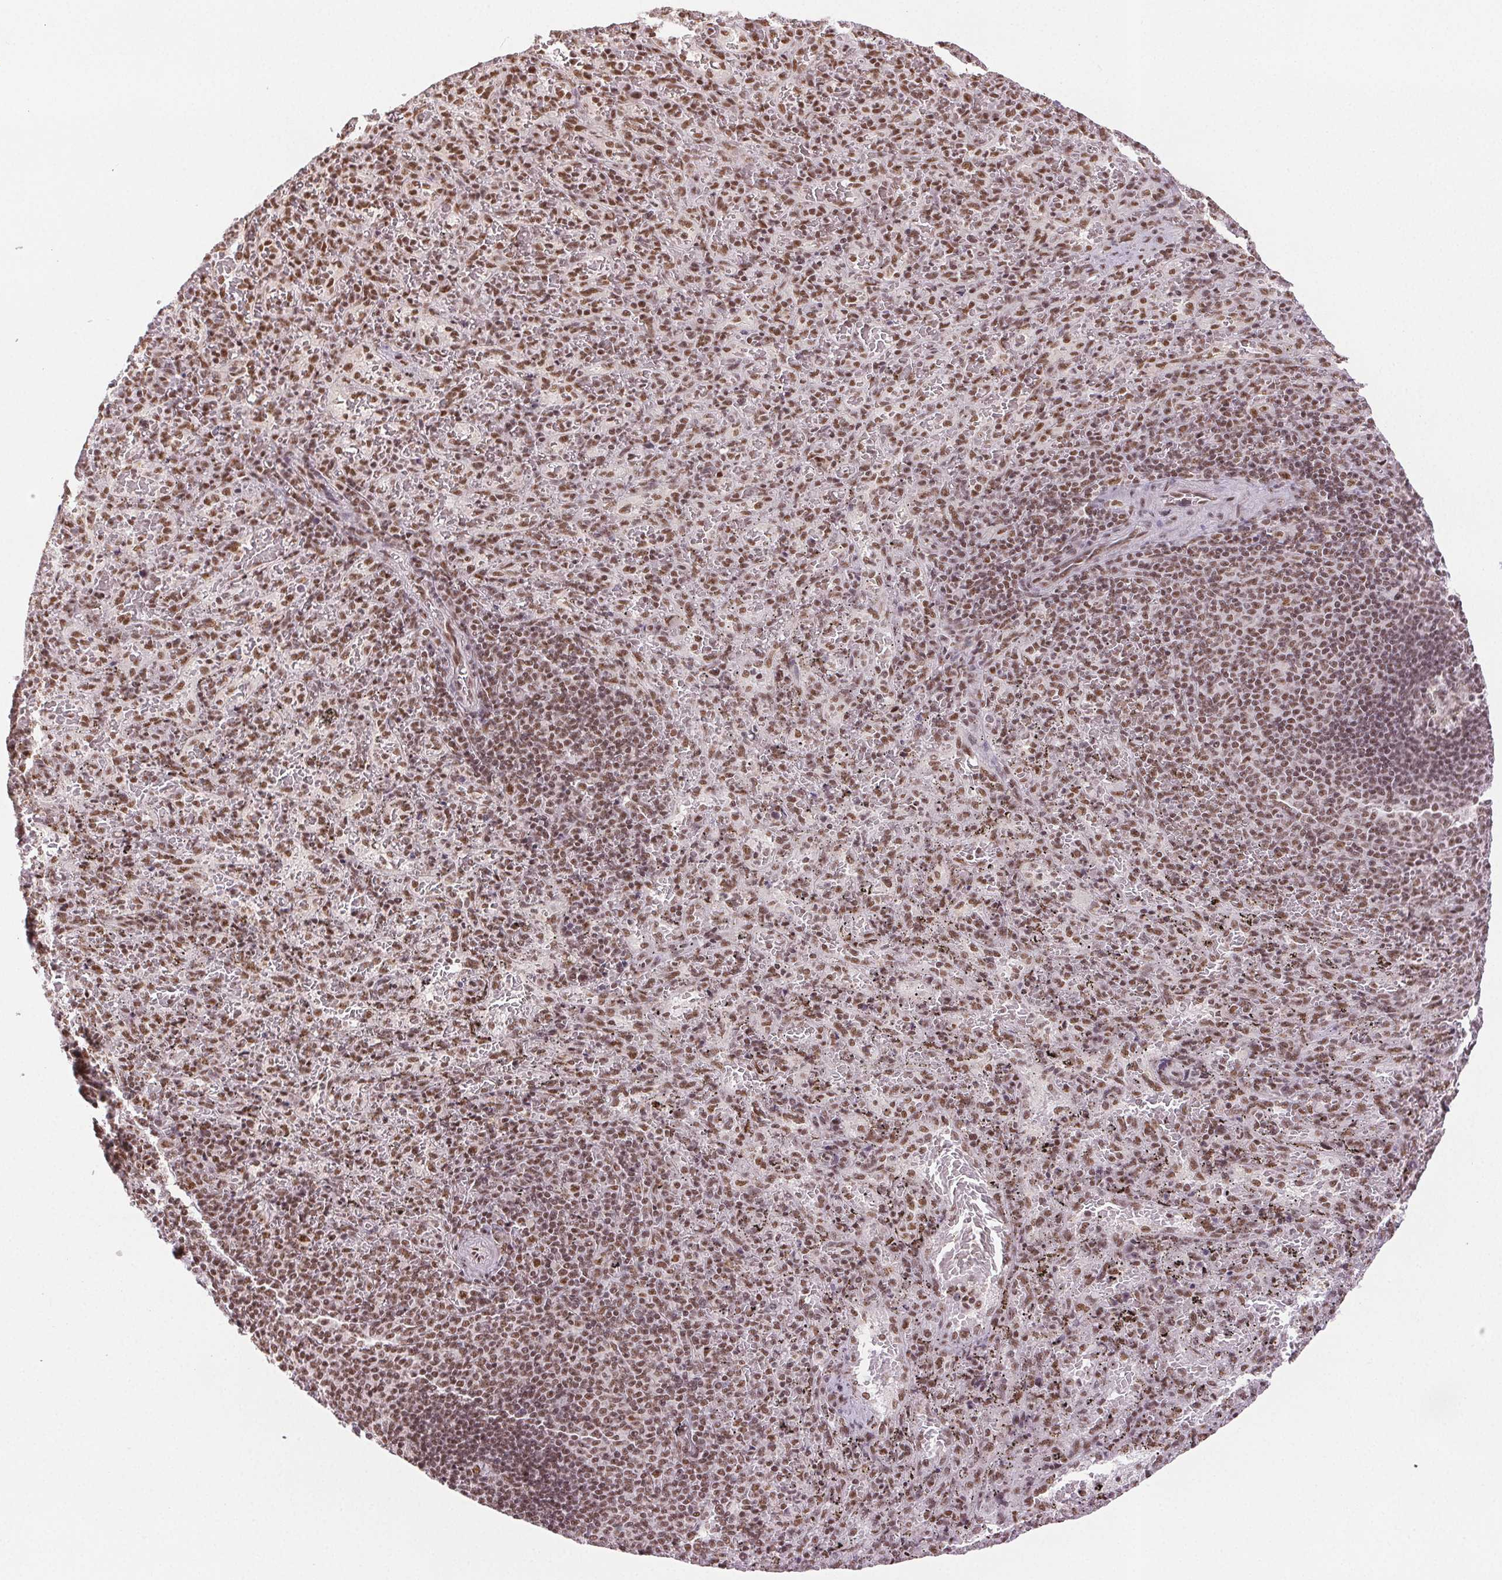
{"staining": {"intensity": "moderate", "quantity": ">75%", "location": "nuclear"}, "tissue": "spleen", "cell_type": "Cells in red pulp", "image_type": "normal", "snomed": [{"axis": "morphology", "description": "Normal tissue, NOS"}, {"axis": "topography", "description": "Spleen"}], "caption": "Immunohistochemistry histopathology image of normal spleen: spleen stained using immunohistochemistry (IHC) demonstrates medium levels of moderate protein expression localized specifically in the nuclear of cells in red pulp, appearing as a nuclear brown color.", "gene": "IK", "patient": {"sex": "male", "age": 57}}